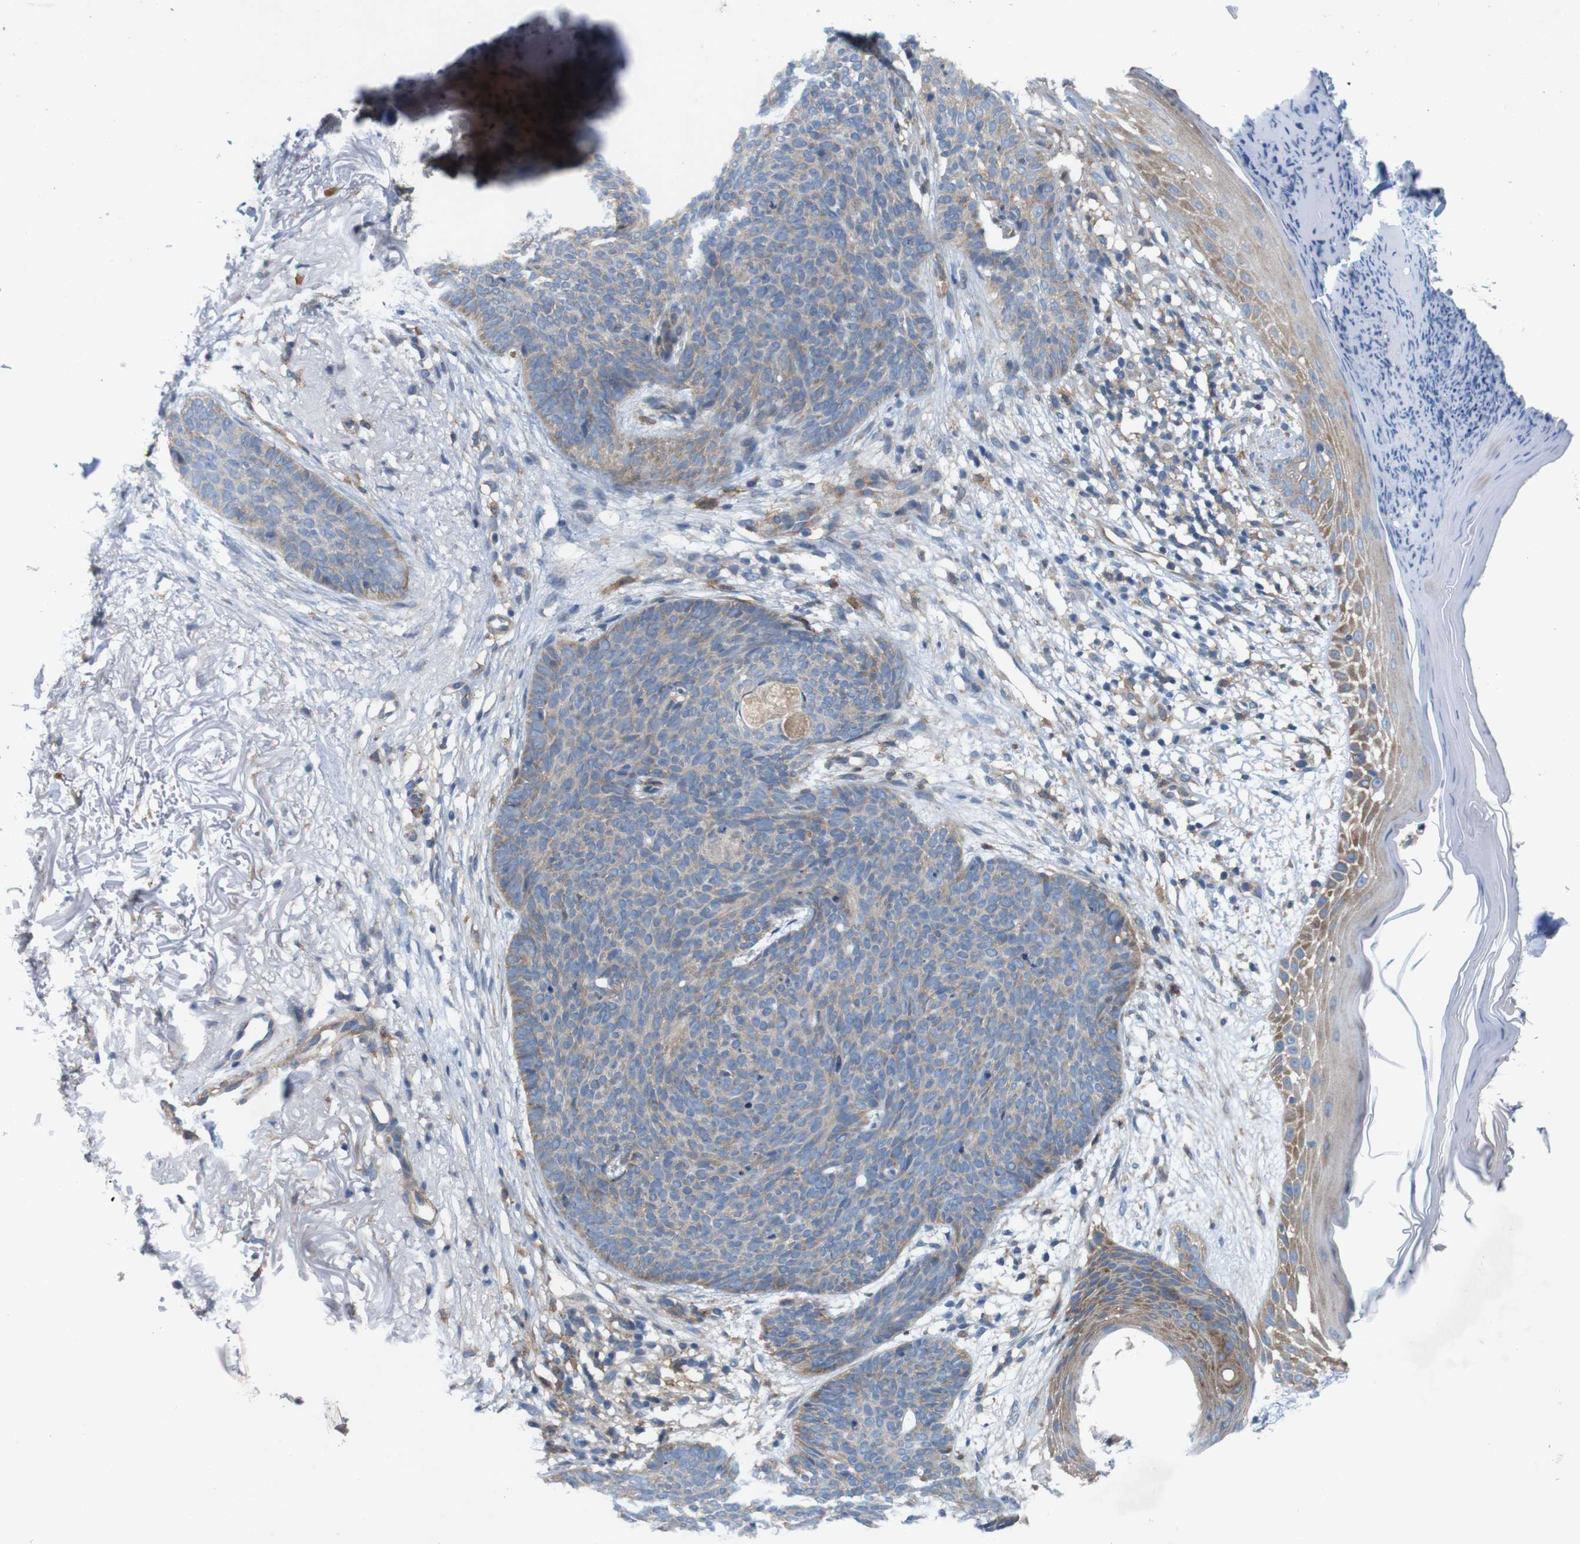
{"staining": {"intensity": "weak", "quantity": ">75%", "location": "cytoplasmic/membranous"}, "tissue": "skin cancer", "cell_type": "Tumor cells", "image_type": "cancer", "snomed": [{"axis": "morphology", "description": "Normal tissue, NOS"}, {"axis": "morphology", "description": "Basal cell carcinoma"}, {"axis": "topography", "description": "Skin"}], "caption": "A micrograph of basal cell carcinoma (skin) stained for a protein shows weak cytoplasmic/membranous brown staining in tumor cells.", "gene": "SIGLEC8", "patient": {"sex": "female", "age": 70}}